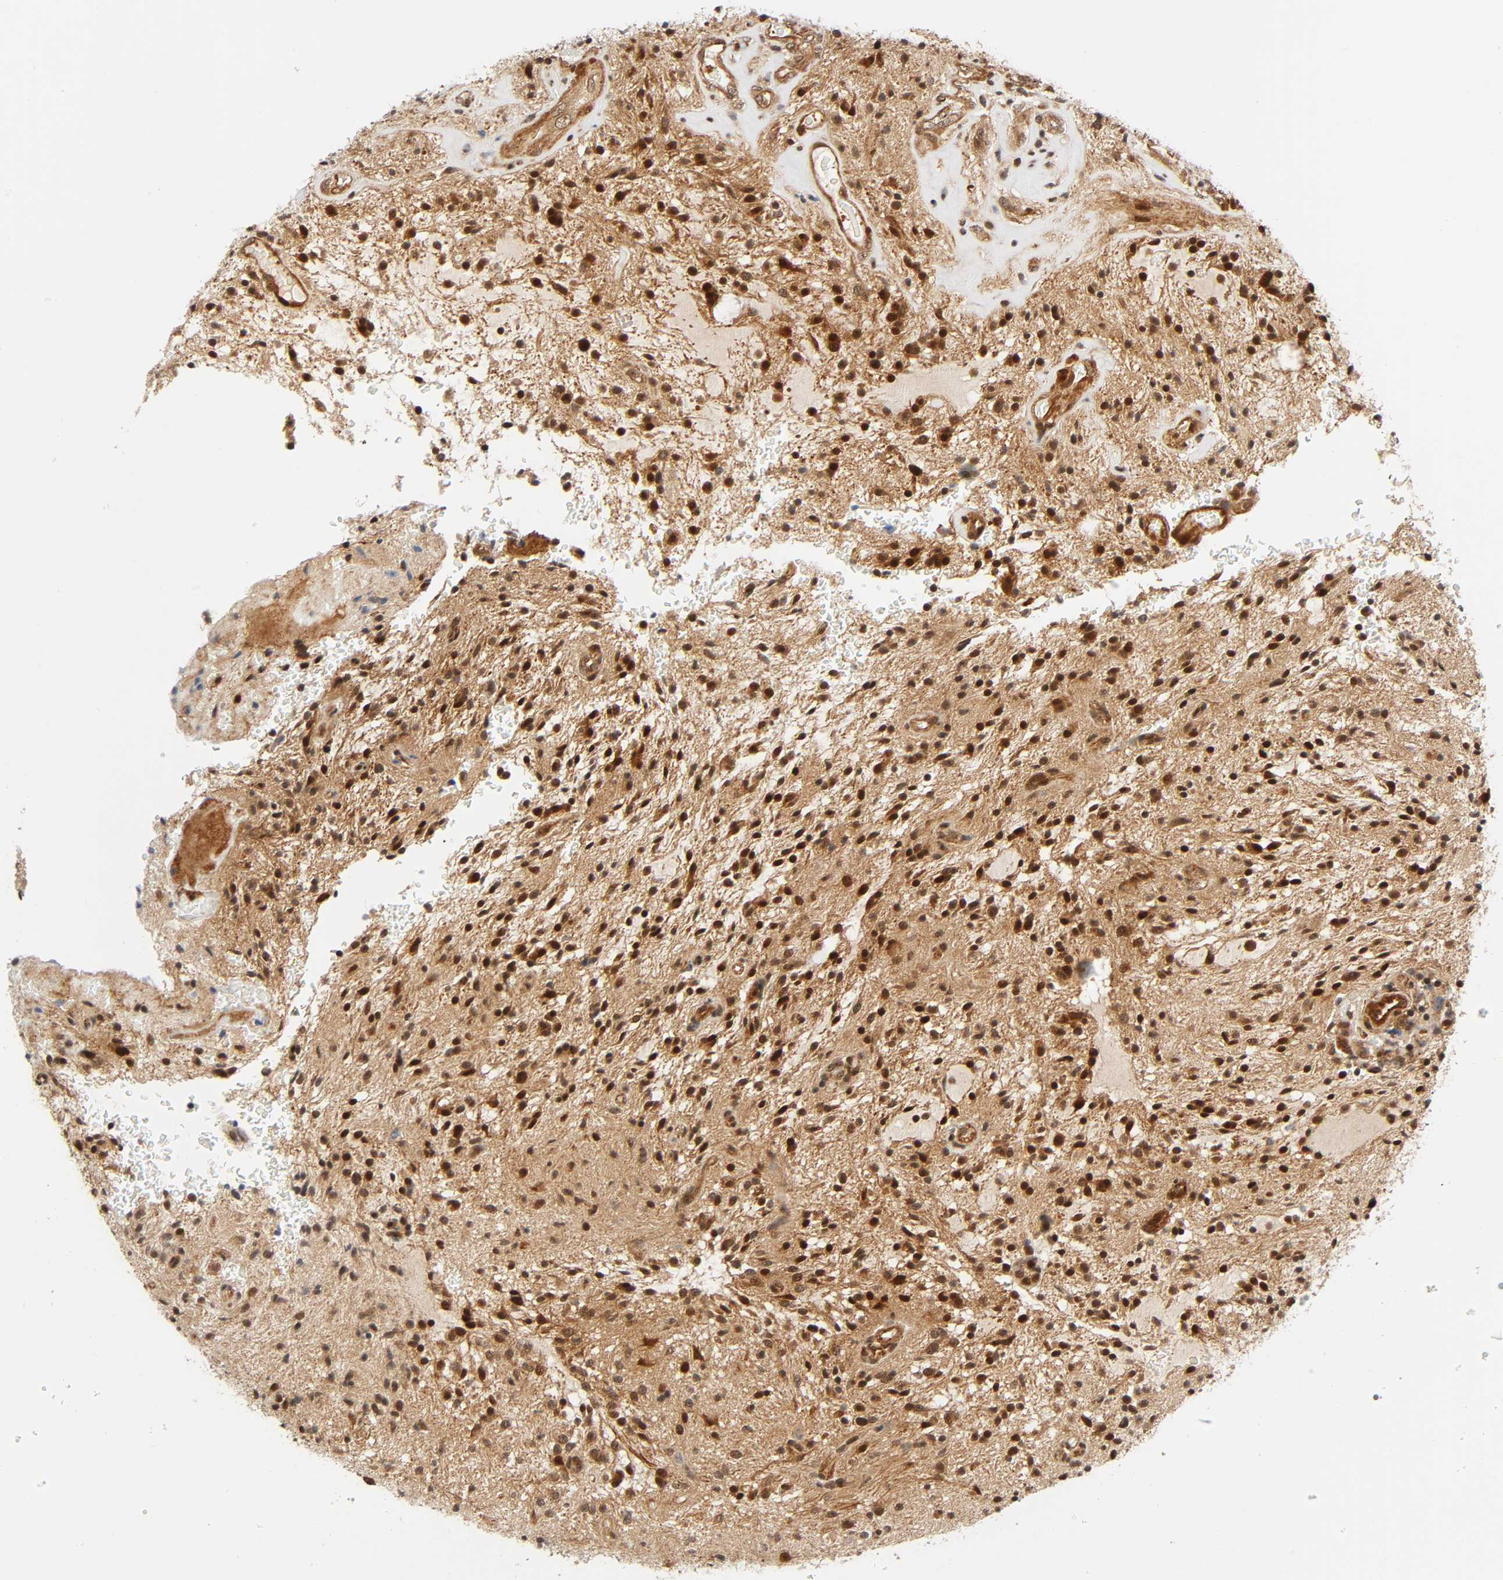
{"staining": {"intensity": "strong", "quantity": ">75%", "location": "cytoplasmic/membranous,nuclear"}, "tissue": "glioma", "cell_type": "Tumor cells", "image_type": "cancer", "snomed": [{"axis": "morphology", "description": "Glioma, malignant, NOS"}, {"axis": "topography", "description": "Cerebellum"}], "caption": "Glioma stained for a protein (brown) displays strong cytoplasmic/membranous and nuclear positive expression in about >75% of tumor cells.", "gene": "IQCJ-SCHIP1", "patient": {"sex": "female", "age": 10}}